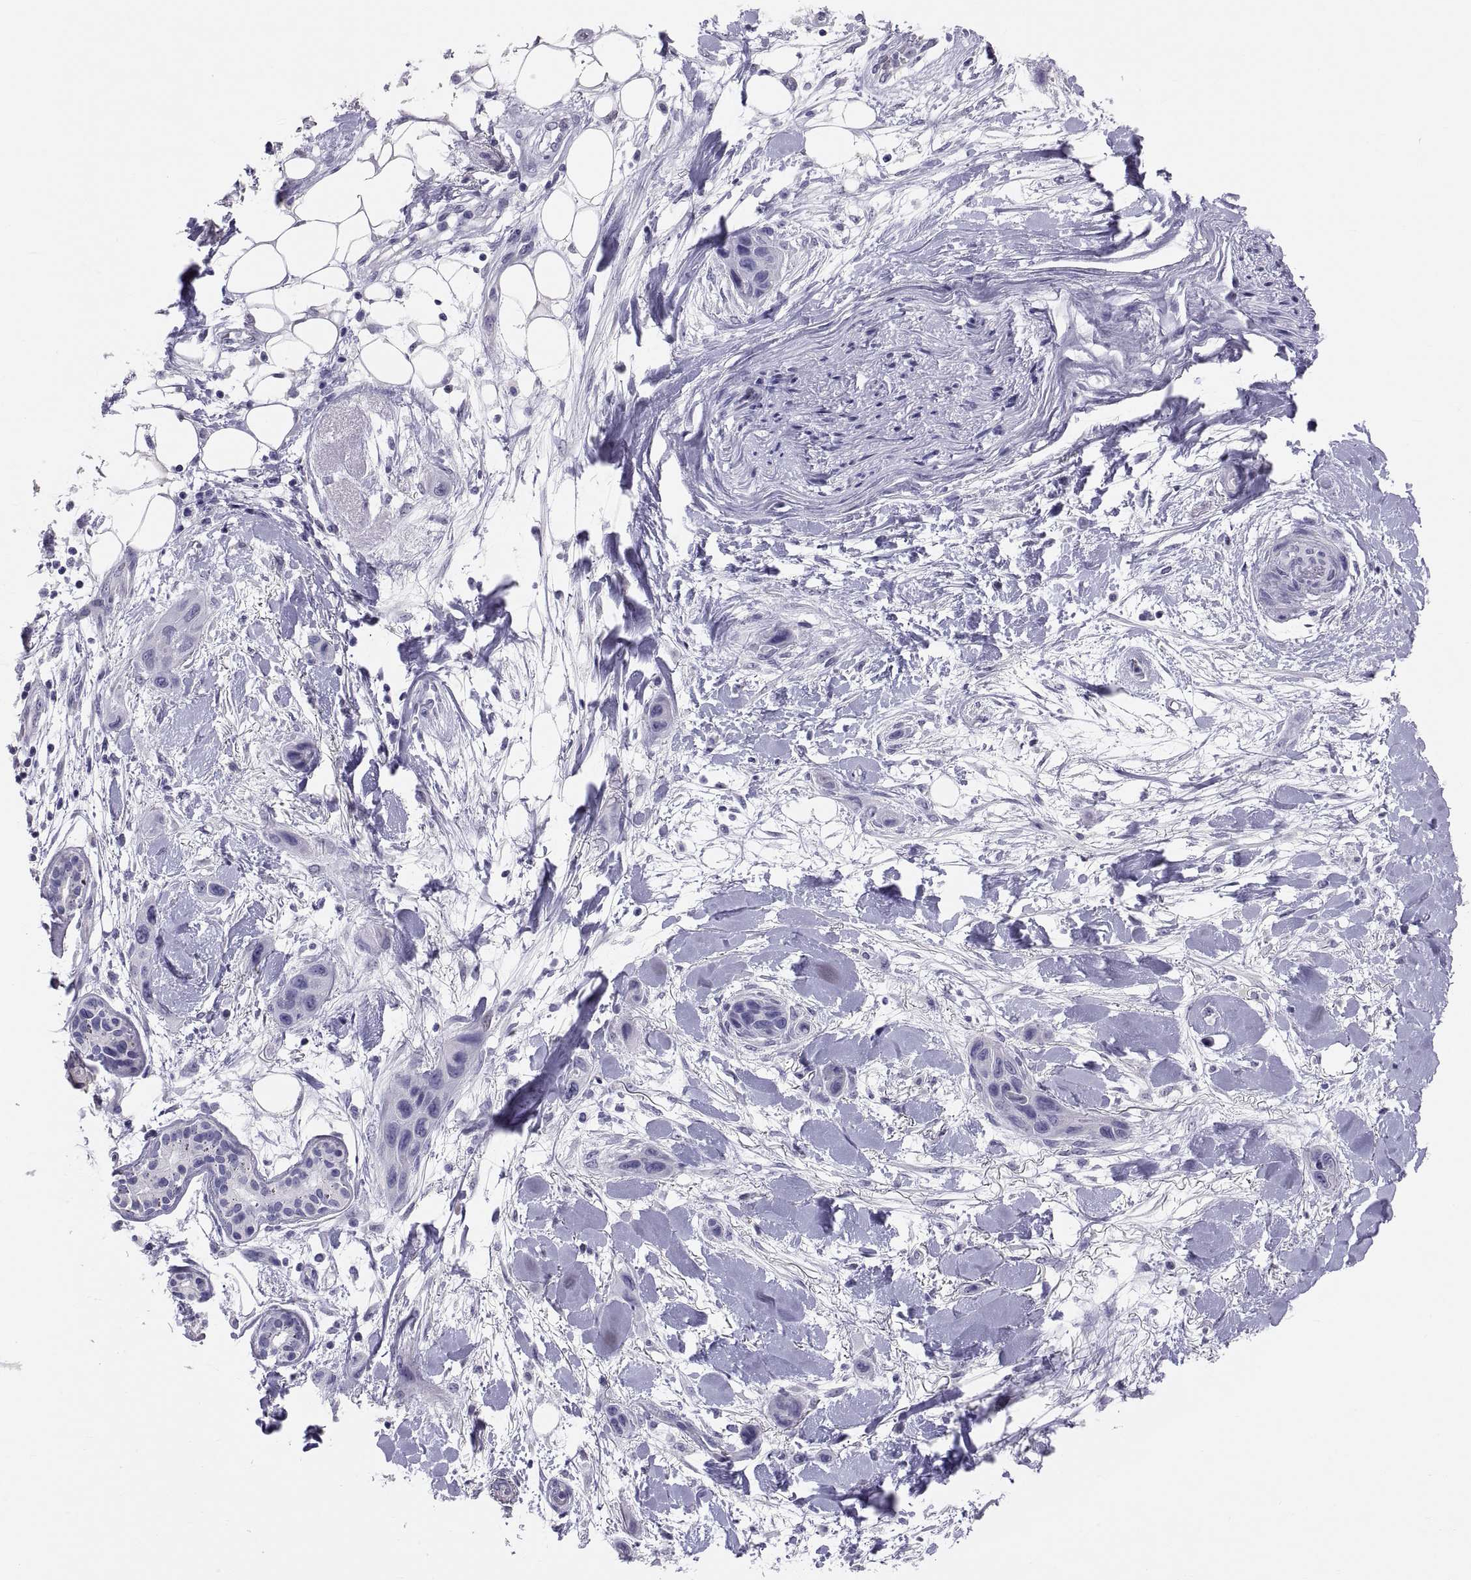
{"staining": {"intensity": "negative", "quantity": "none", "location": "none"}, "tissue": "skin cancer", "cell_type": "Tumor cells", "image_type": "cancer", "snomed": [{"axis": "morphology", "description": "Squamous cell carcinoma, NOS"}, {"axis": "topography", "description": "Skin"}], "caption": "High magnification brightfield microscopy of skin cancer (squamous cell carcinoma) stained with DAB (brown) and counterstained with hematoxylin (blue): tumor cells show no significant positivity.", "gene": "FAM170A", "patient": {"sex": "male", "age": 79}}